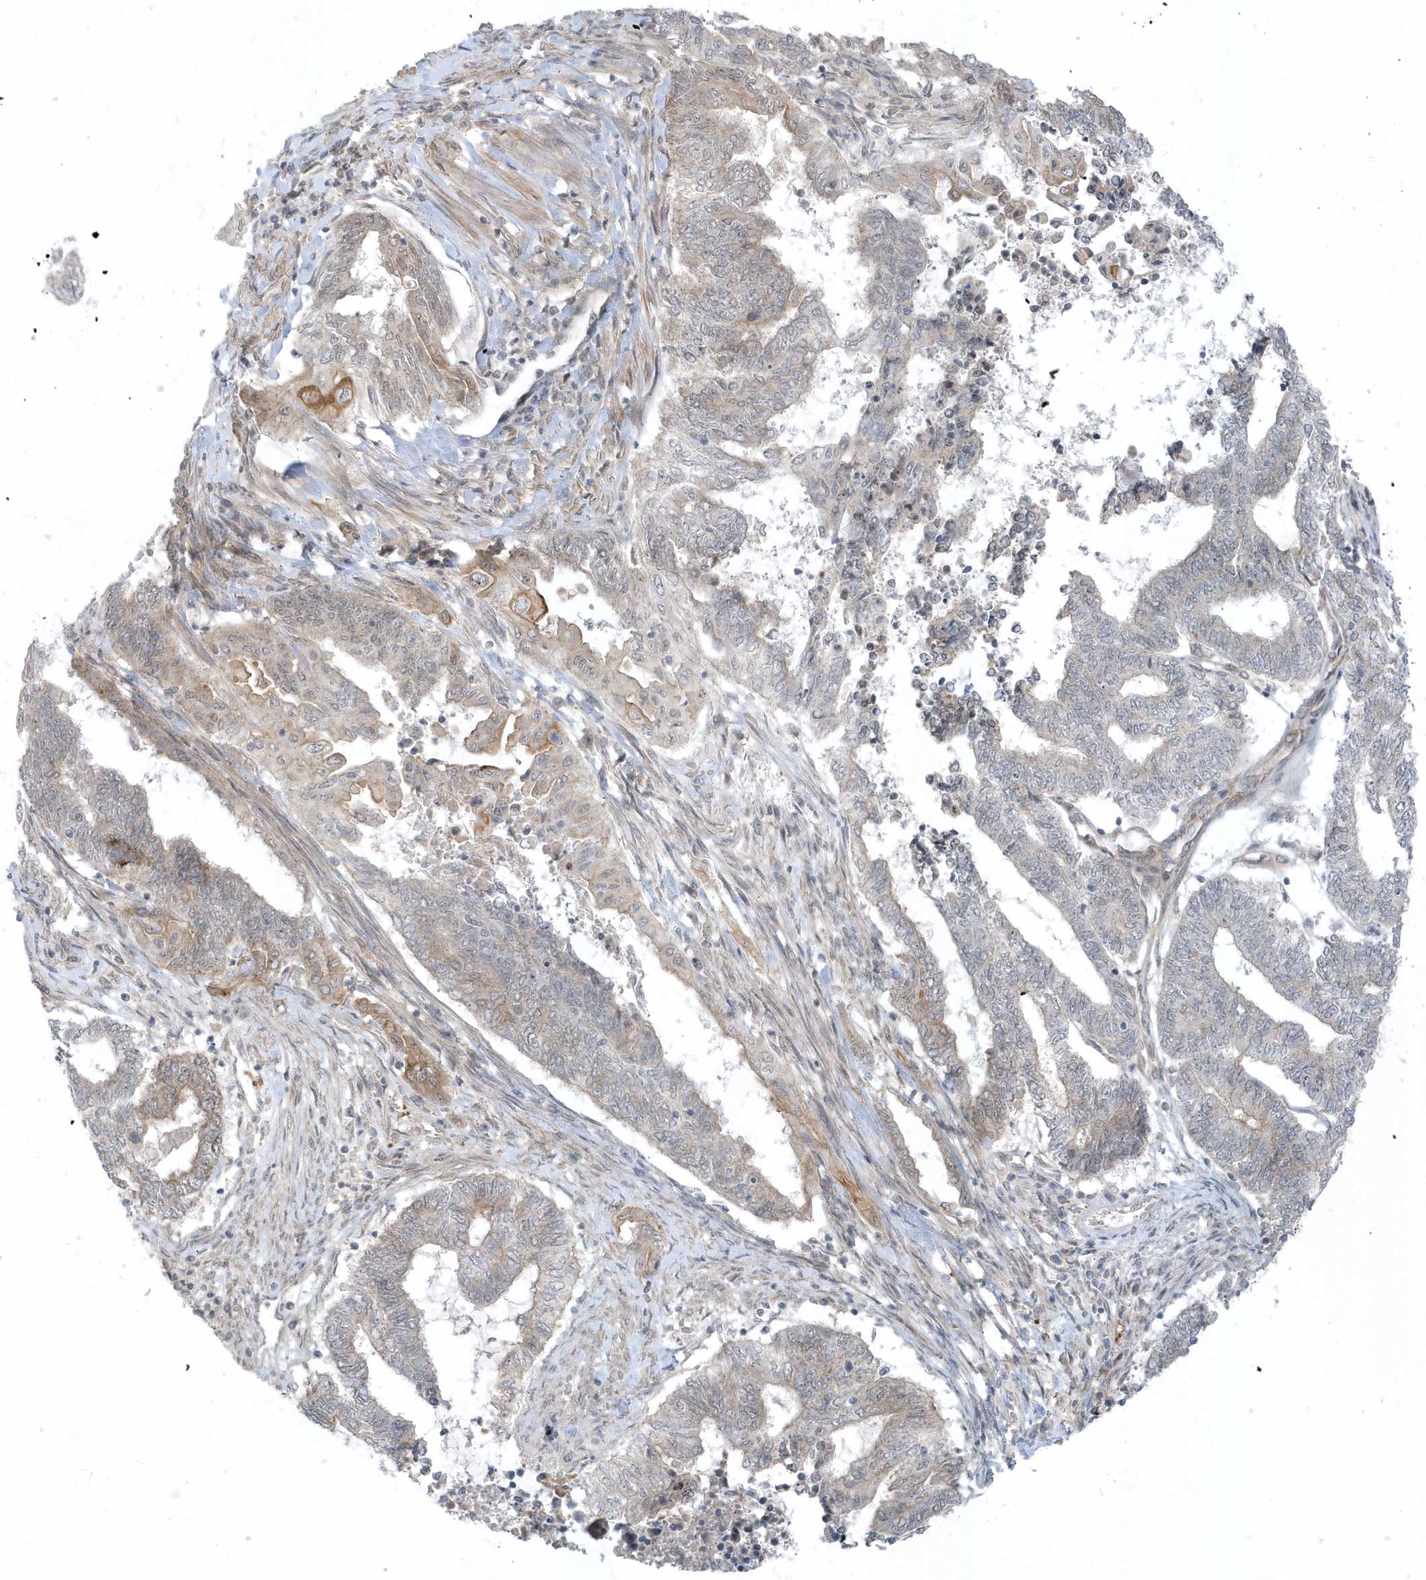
{"staining": {"intensity": "negative", "quantity": "none", "location": "none"}, "tissue": "endometrial cancer", "cell_type": "Tumor cells", "image_type": "cancer", "snomed": [{"axis": "morphology", "description": "Adenocarcinoma, NOS"}, {"axis": "topography", "description": "Uterus"}, {"axis": "topography", "description": "Endometrium"}], "caption": "A high-resolution histopathology image shows immunohistochemistry (IHC) staining of endometrial cancer, which shows no significant expression in tumor cells.", "gene": "PARD3B", "patient": {"sex": "female", "age": 70}}